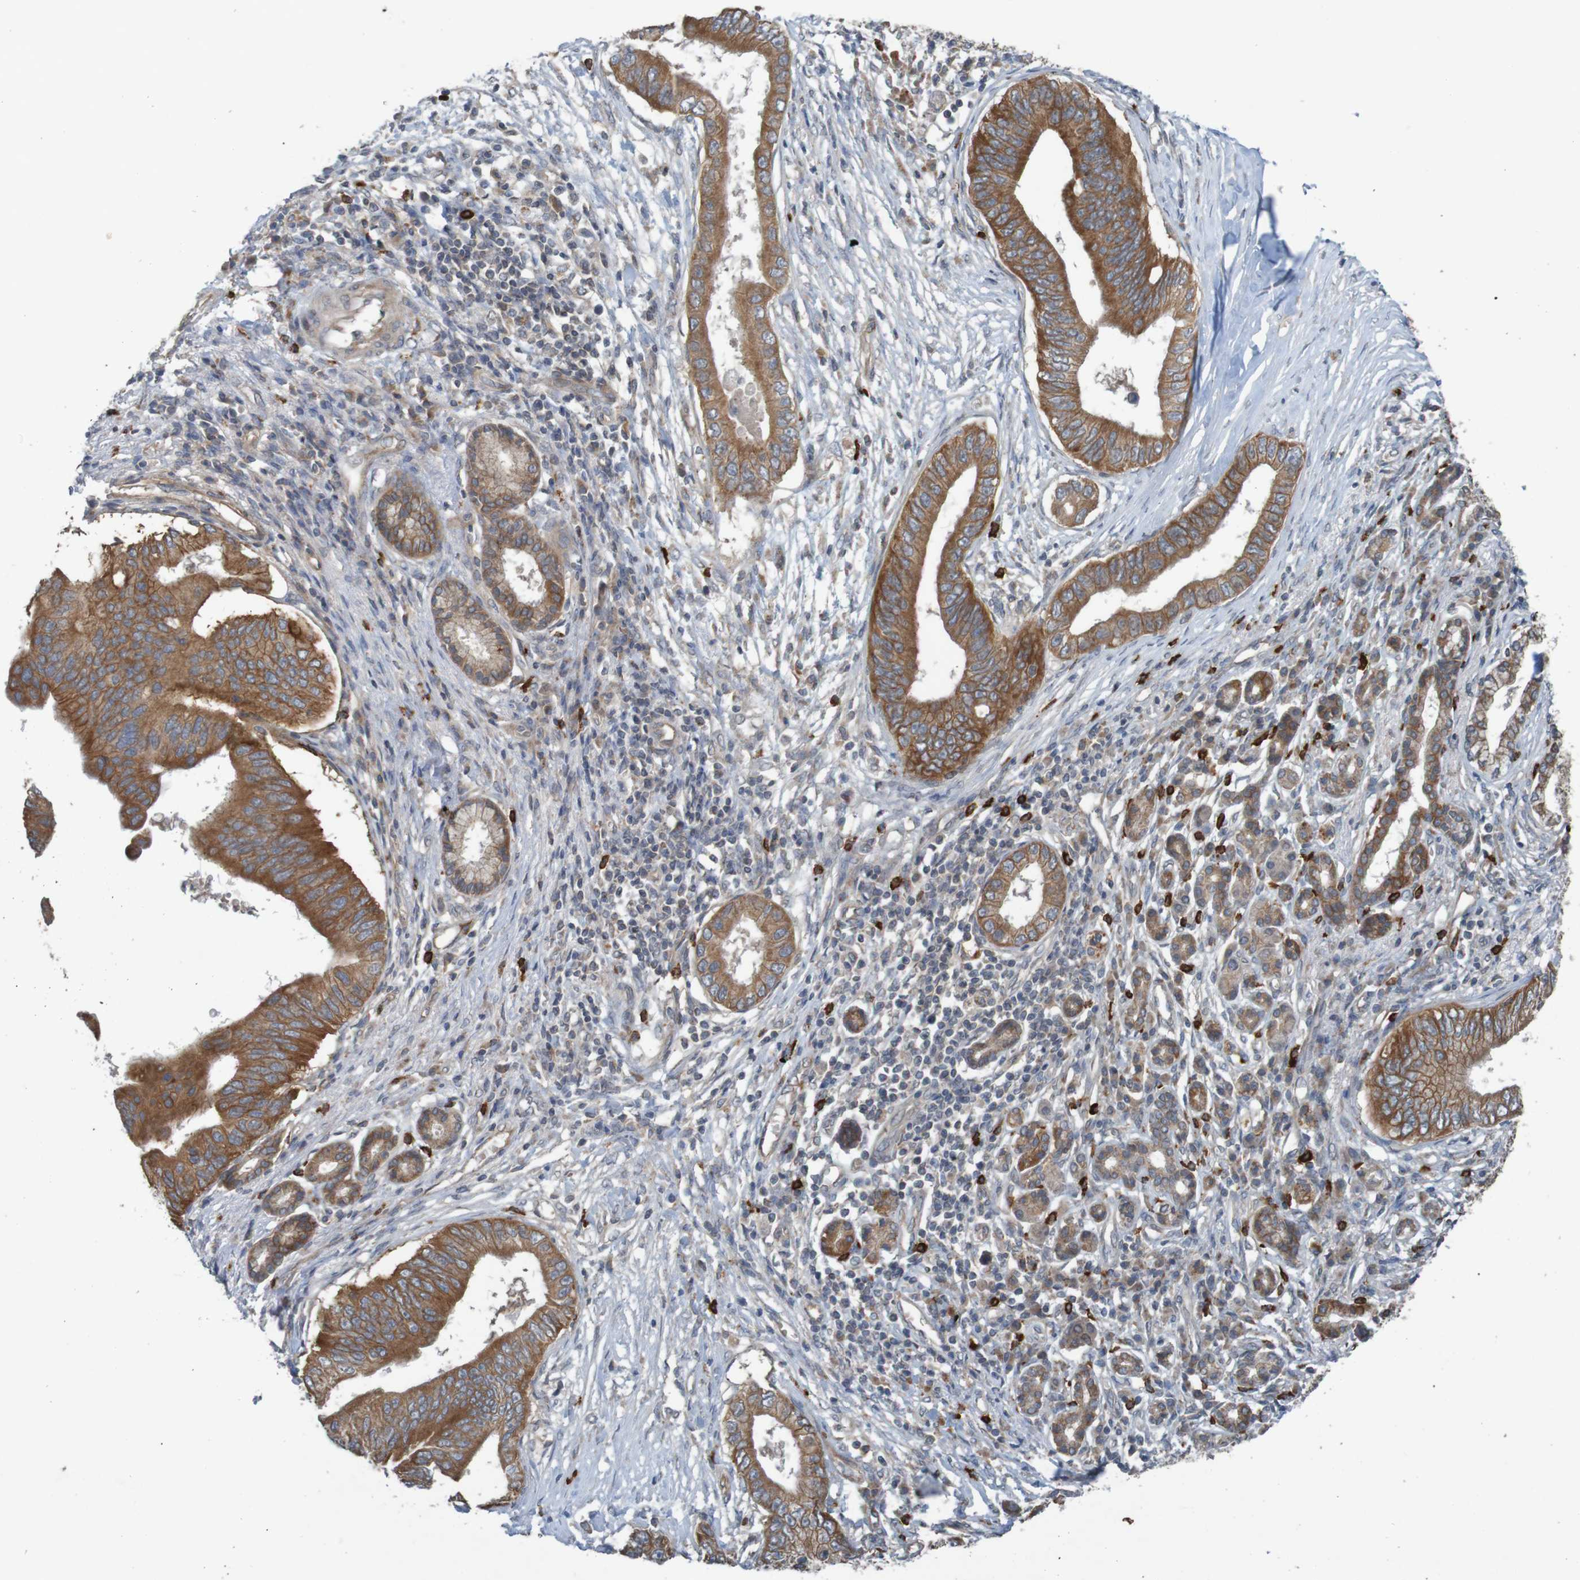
{"staining": {"intensity": "strong", "quantity": ">75%", "location": "cytoplasmic/membranous"}, "tissue": "pancreatic cancer", "cell_type": "Tumor cells", "image_type": "cancer", "snomed": [{"axis": "morphology", "description": "Adenocarcinoma, NOS"}, {"axis": "topography", "description": "Pancreas"}], "caption": "A brown stain shows strong cytoplasmic/membranous expression of a protein in human adenocarcinoma (pancreatic) tumor cells.", "gene": "B3GAT2", "patient": {"sex": "male", "age": 77}}